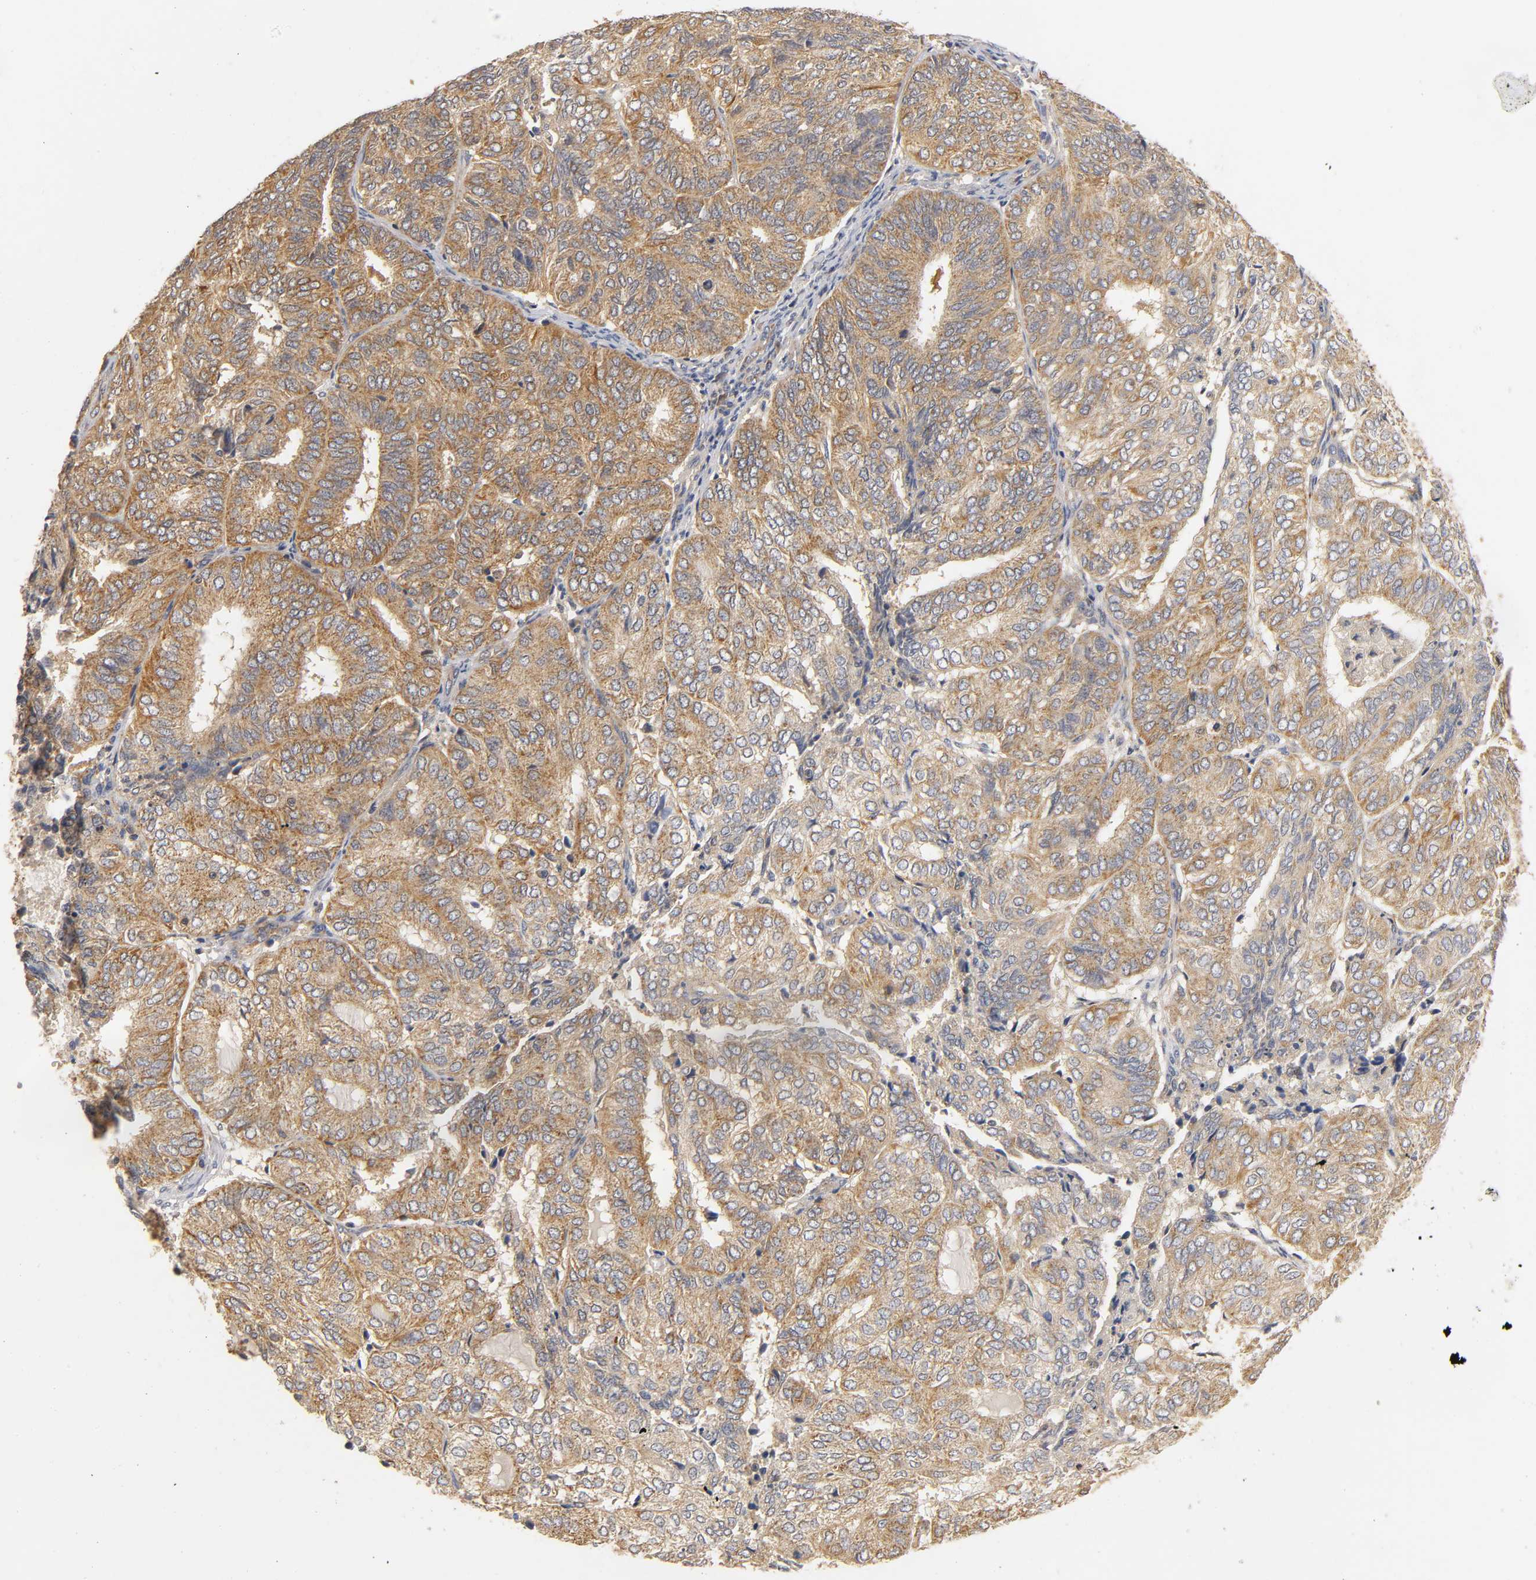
{"staining": {"intensity": "moderate", "quantity": ">75%", "location": "cytoplasmic/membranous"}, "tissue": "endometrial cancer", "cell_type": "Tumor cells", "image_type": "cancer", "snomed": [{"axis": "morphology", "description": "Adenocarcinoma, NOS"}, {"axis": "topography", "description": "Uterus"}], "caption": "Moderate cytoplasmic/membranous protein positivity is seen in about >75% of tumor cells in endometrial adenocarcinoma.", "gene": "SCAP", "patient": {"sex": "female", "age": 60}}